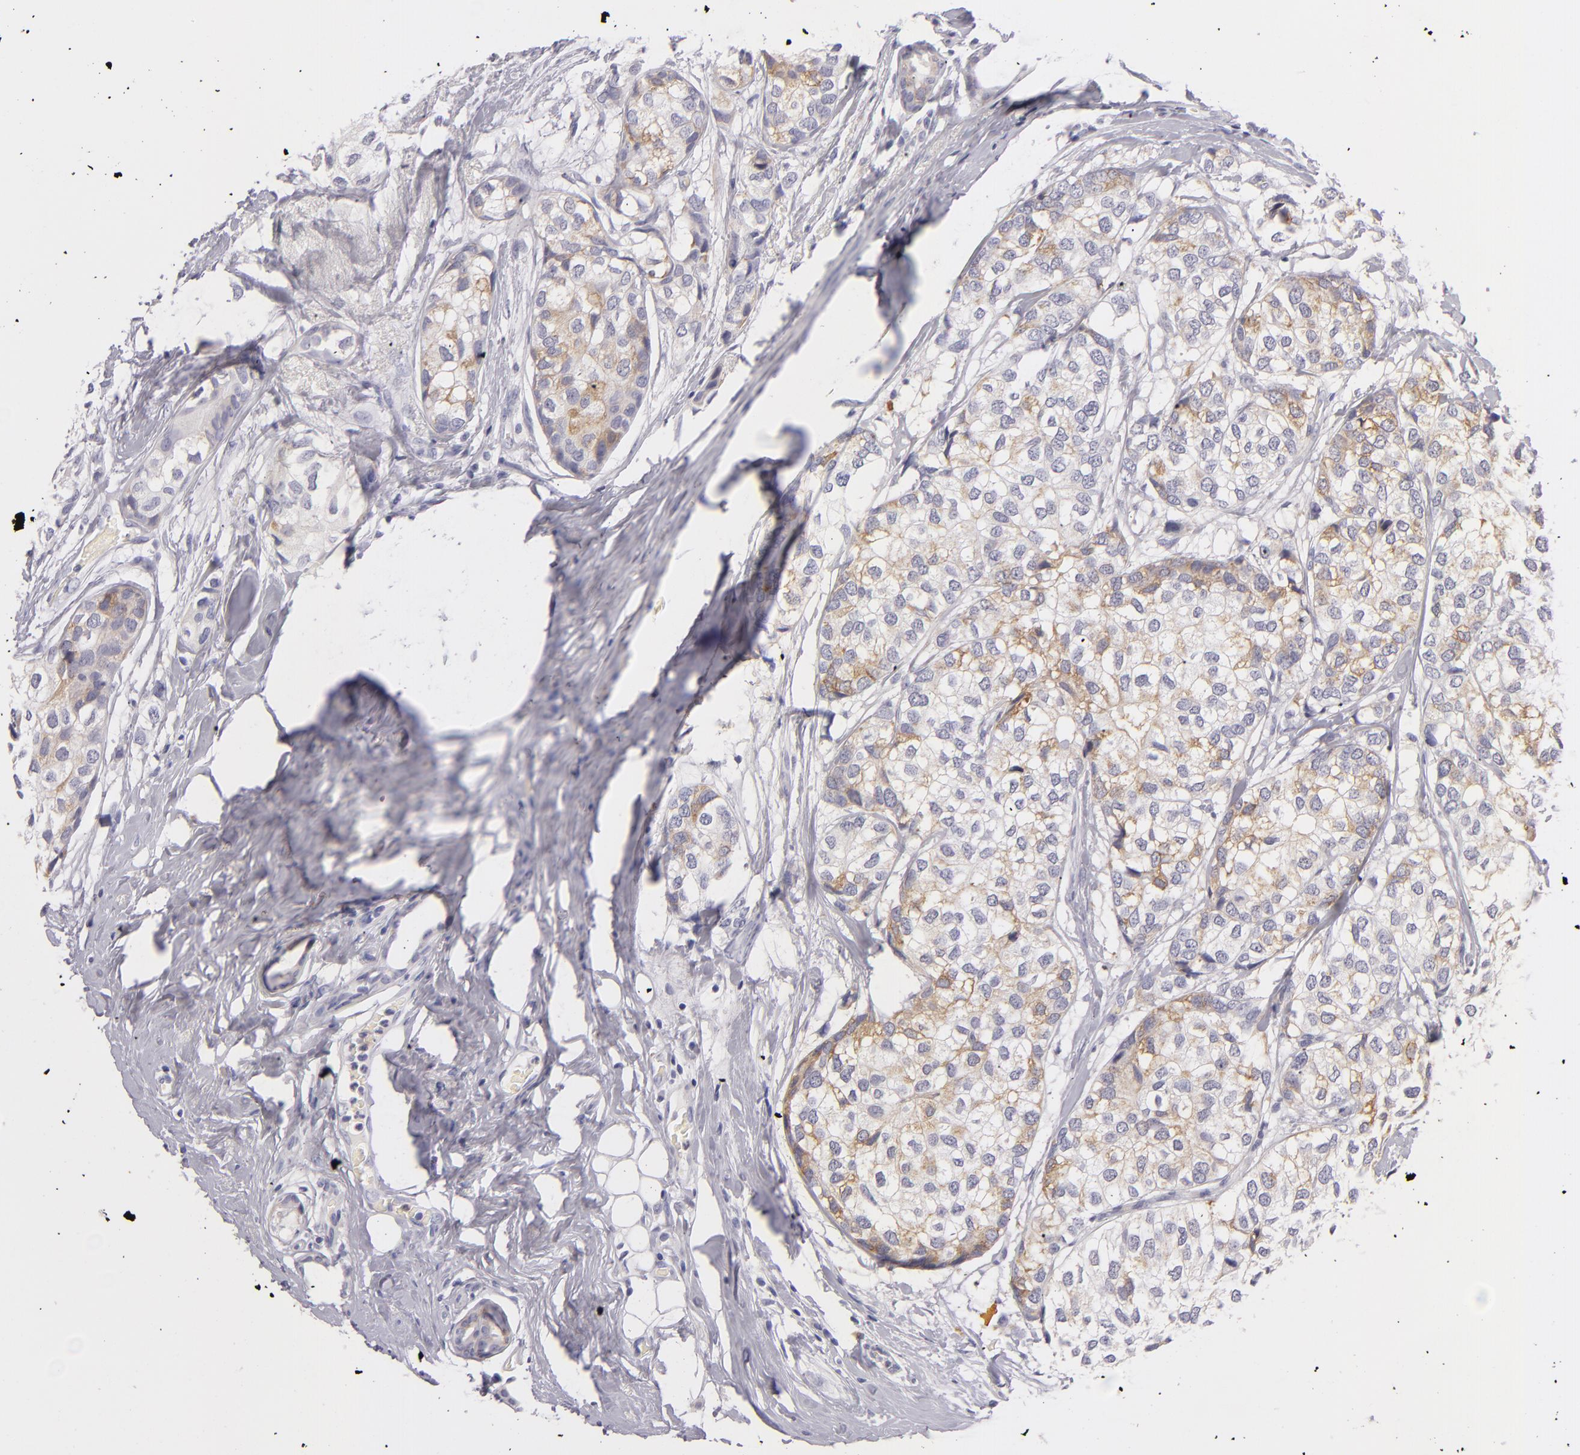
{"staining": {"intensity": "weak", "quantity": "25%-75%", "location": "cytoplasmic/membranous"}, "tissue": "breast cancer", "cell_type": "Tumor cells", "image_type": "cancer", "snomed": [{"axis": "morphology", "description": "Duct carcinoma"}, {"axis": "topography", "description": "Breast"}], "caption": "IHC histopathology image of breast invasive ductal carcinoma stained for a protein (brown), which shows low levels of weak cytoplasmic/membranous staining in approximately 25%-75% of tumor cells.", "gene": "TNNC1", "patient": {"sex": "female", "age": 68}}